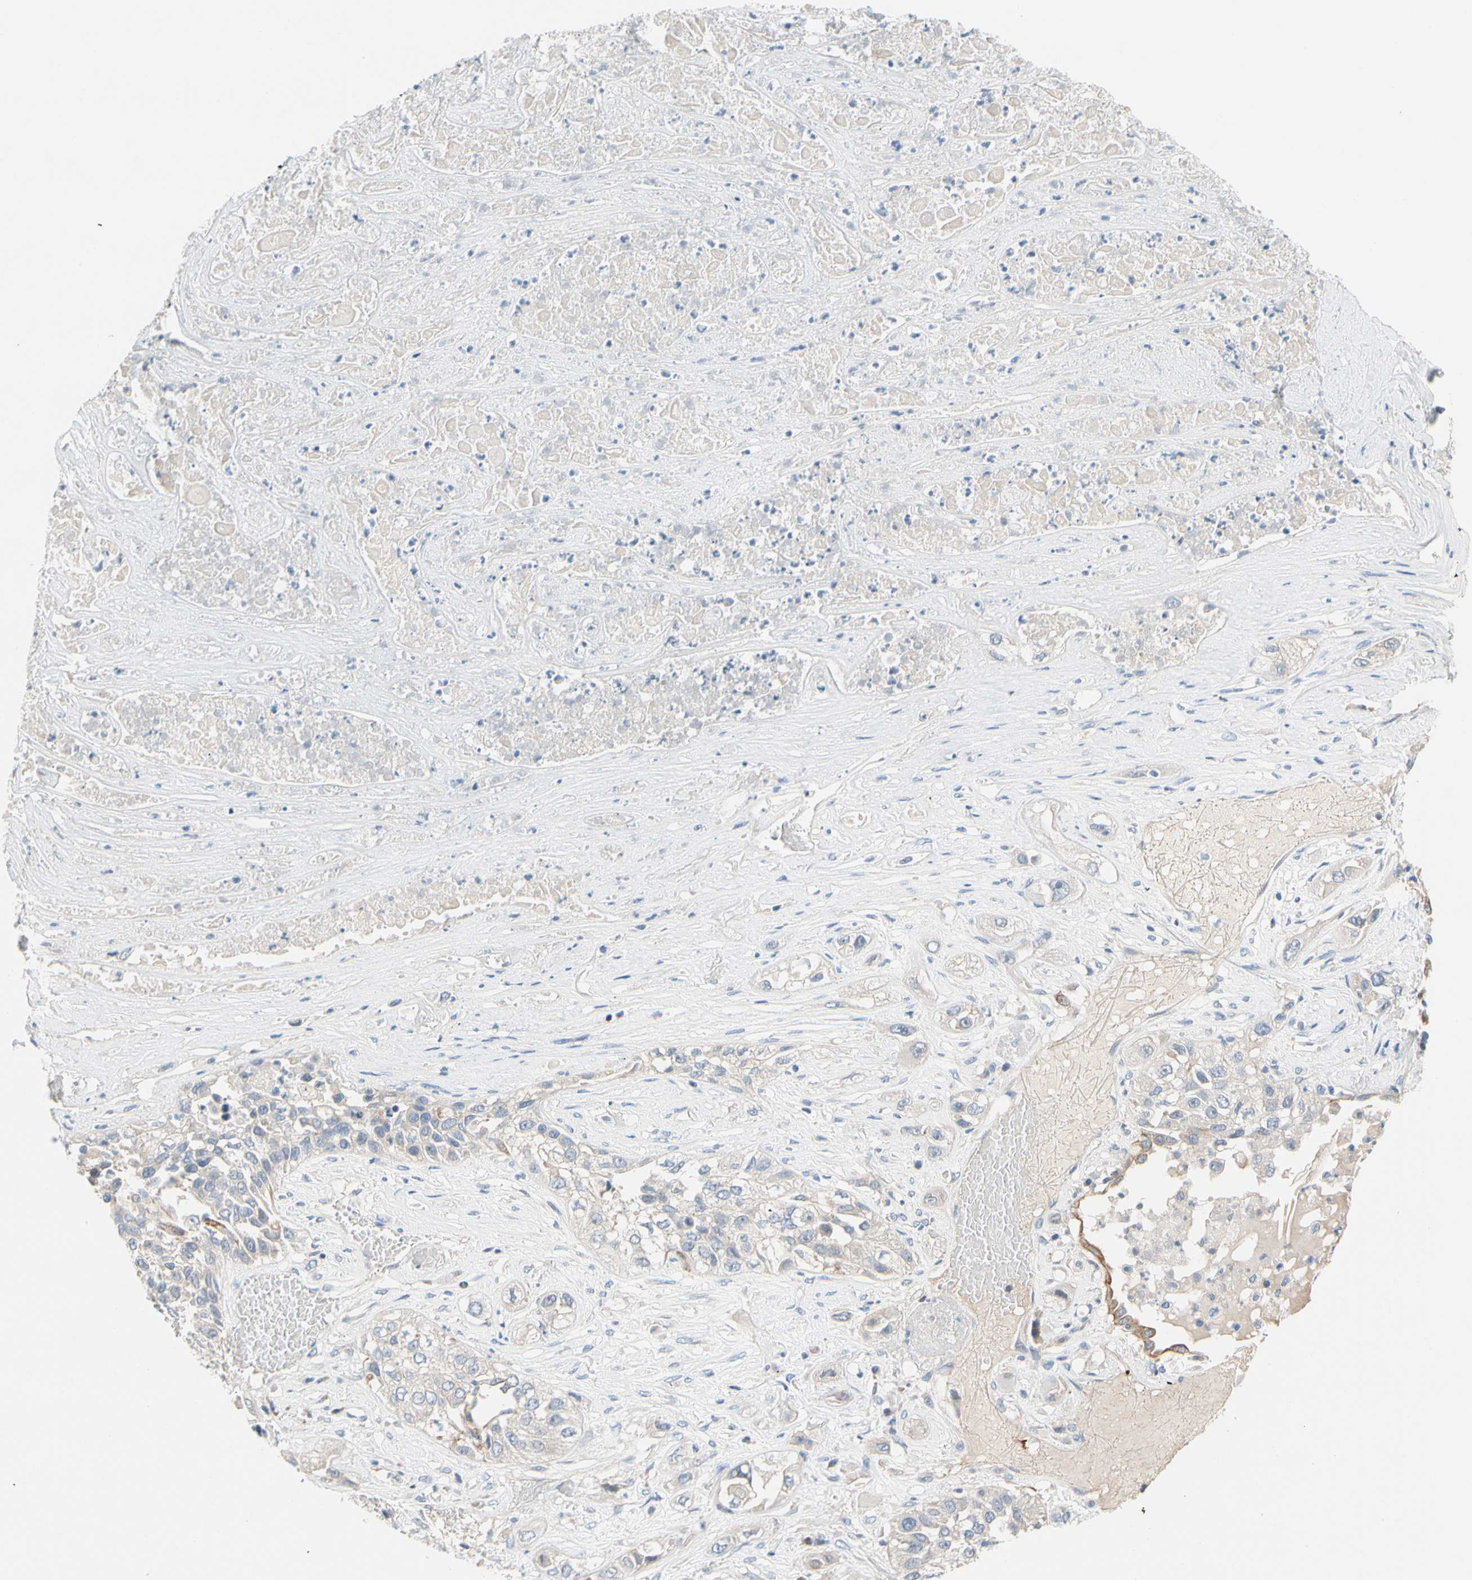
{"staining": {"intensity": "negative", "quantity": "none", "location": "none"}, "tissue": "lung cancer", "cell_type": "Tumor cells", "image_type": "cancer", "snomed": [{"axis": "morphology", "description": "Squamous cell carcinoma, NOS"}, {"axis": "topography", "description": "Lung"}], "caption": "Lung cancer (squamous cell carcinoma) was stained to show a protein in brown. There is no significant positivity in tumor cells.", "gene": "ZNF132", "patient": {"sex": "male", "age": 71}}